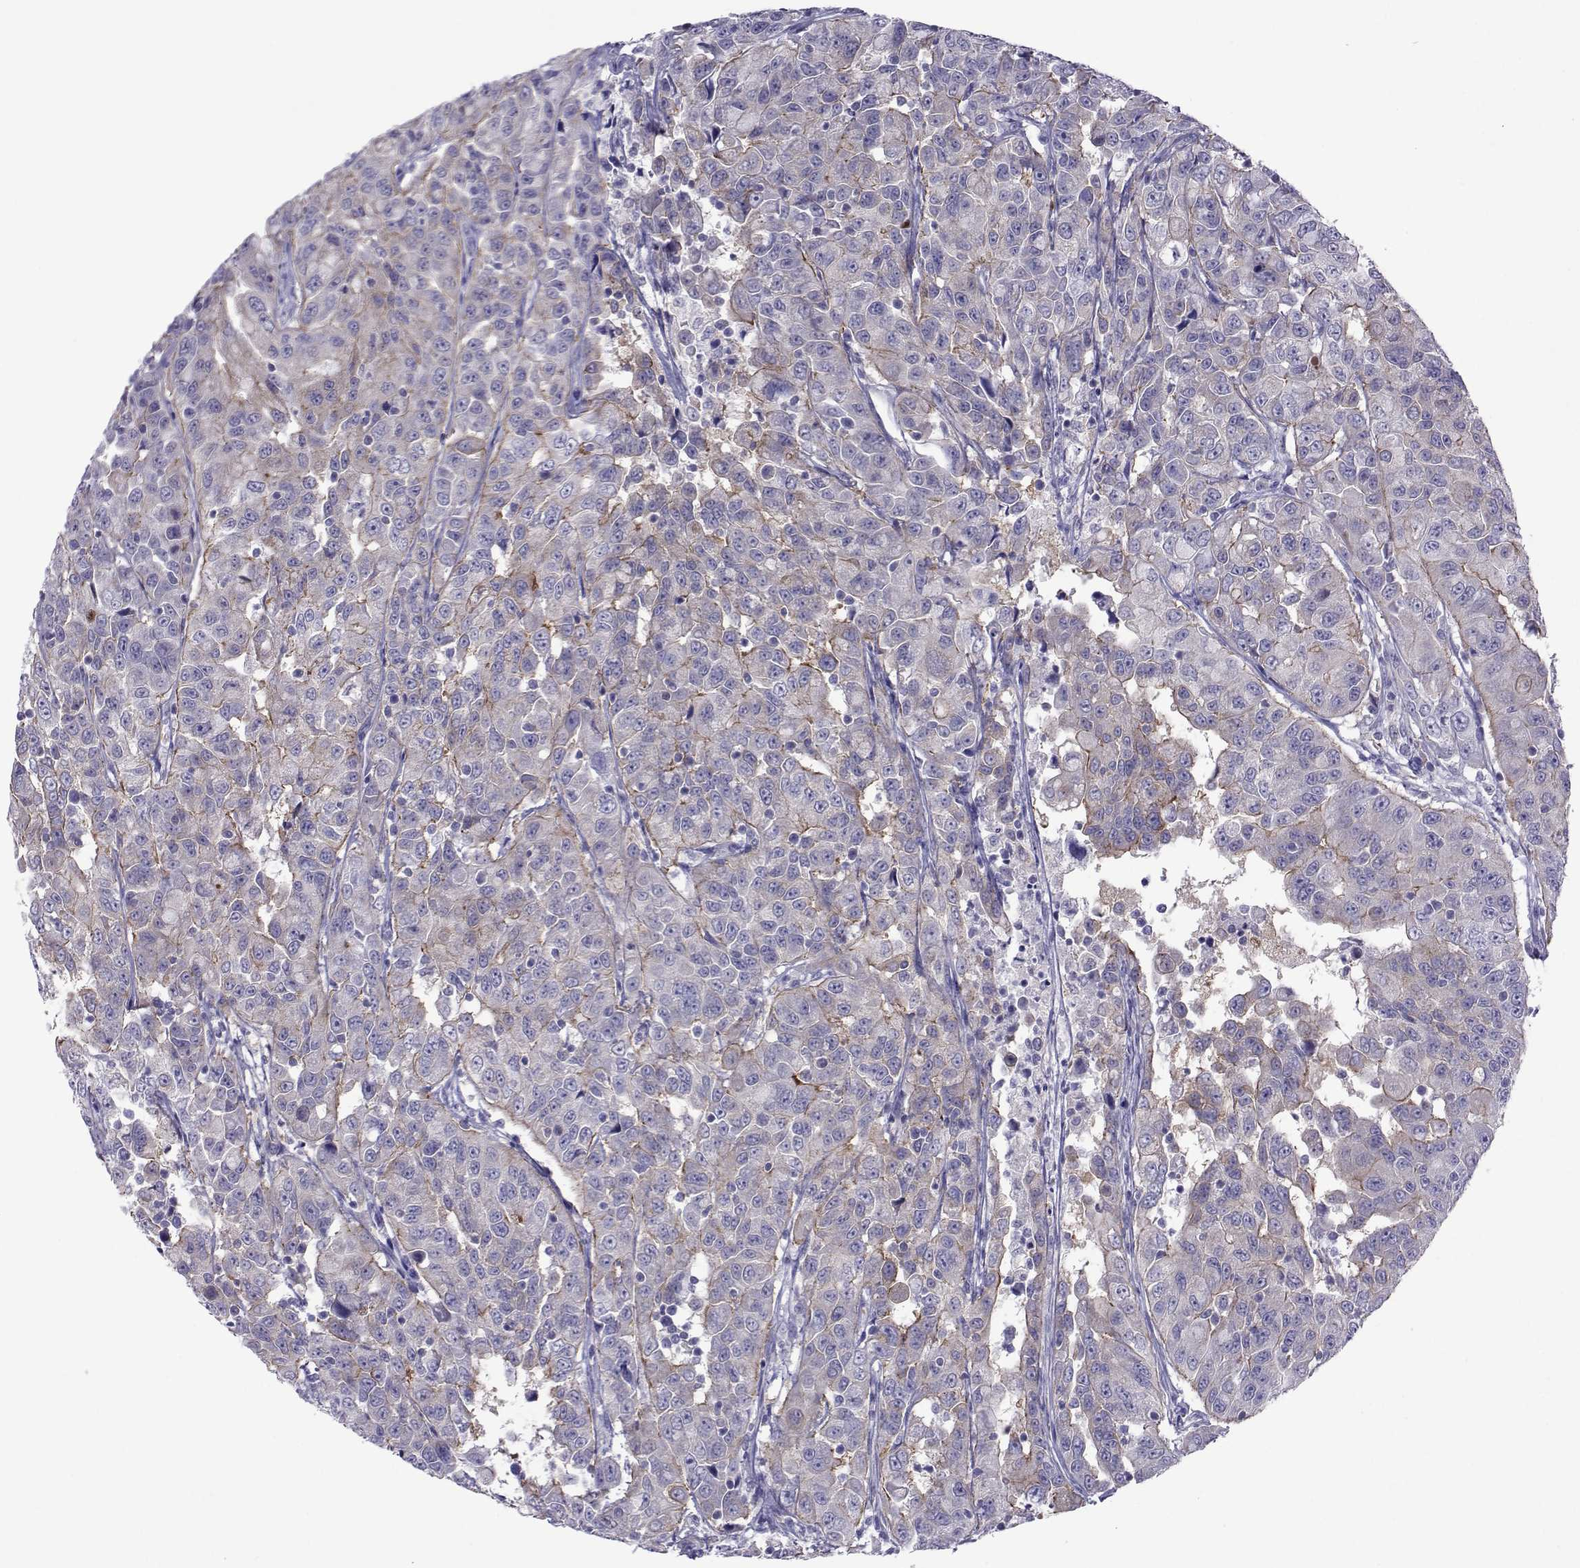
{"staining": {"intensity": "negative", "quantity": "none", "location": "none"}, "tissue": "urothelial cancer", "cell_type": "Tumor cells", "image_type": "cancer", "snomed": [{"axis": "morphology", "description": "Urothelial carcinoma, NOS"}, {"axis": "morphology", "description": "Urothelial carcinoma, High grade"}, {"axis": "topography", "description": "Urinary bladder"}], "caption": "Immunohistochemical staining of transitional cell carcinoma exhibits no significant expression in tumor cells.", "gene": "COL22A1", "patient": {"sex": "female", "age": 73}}